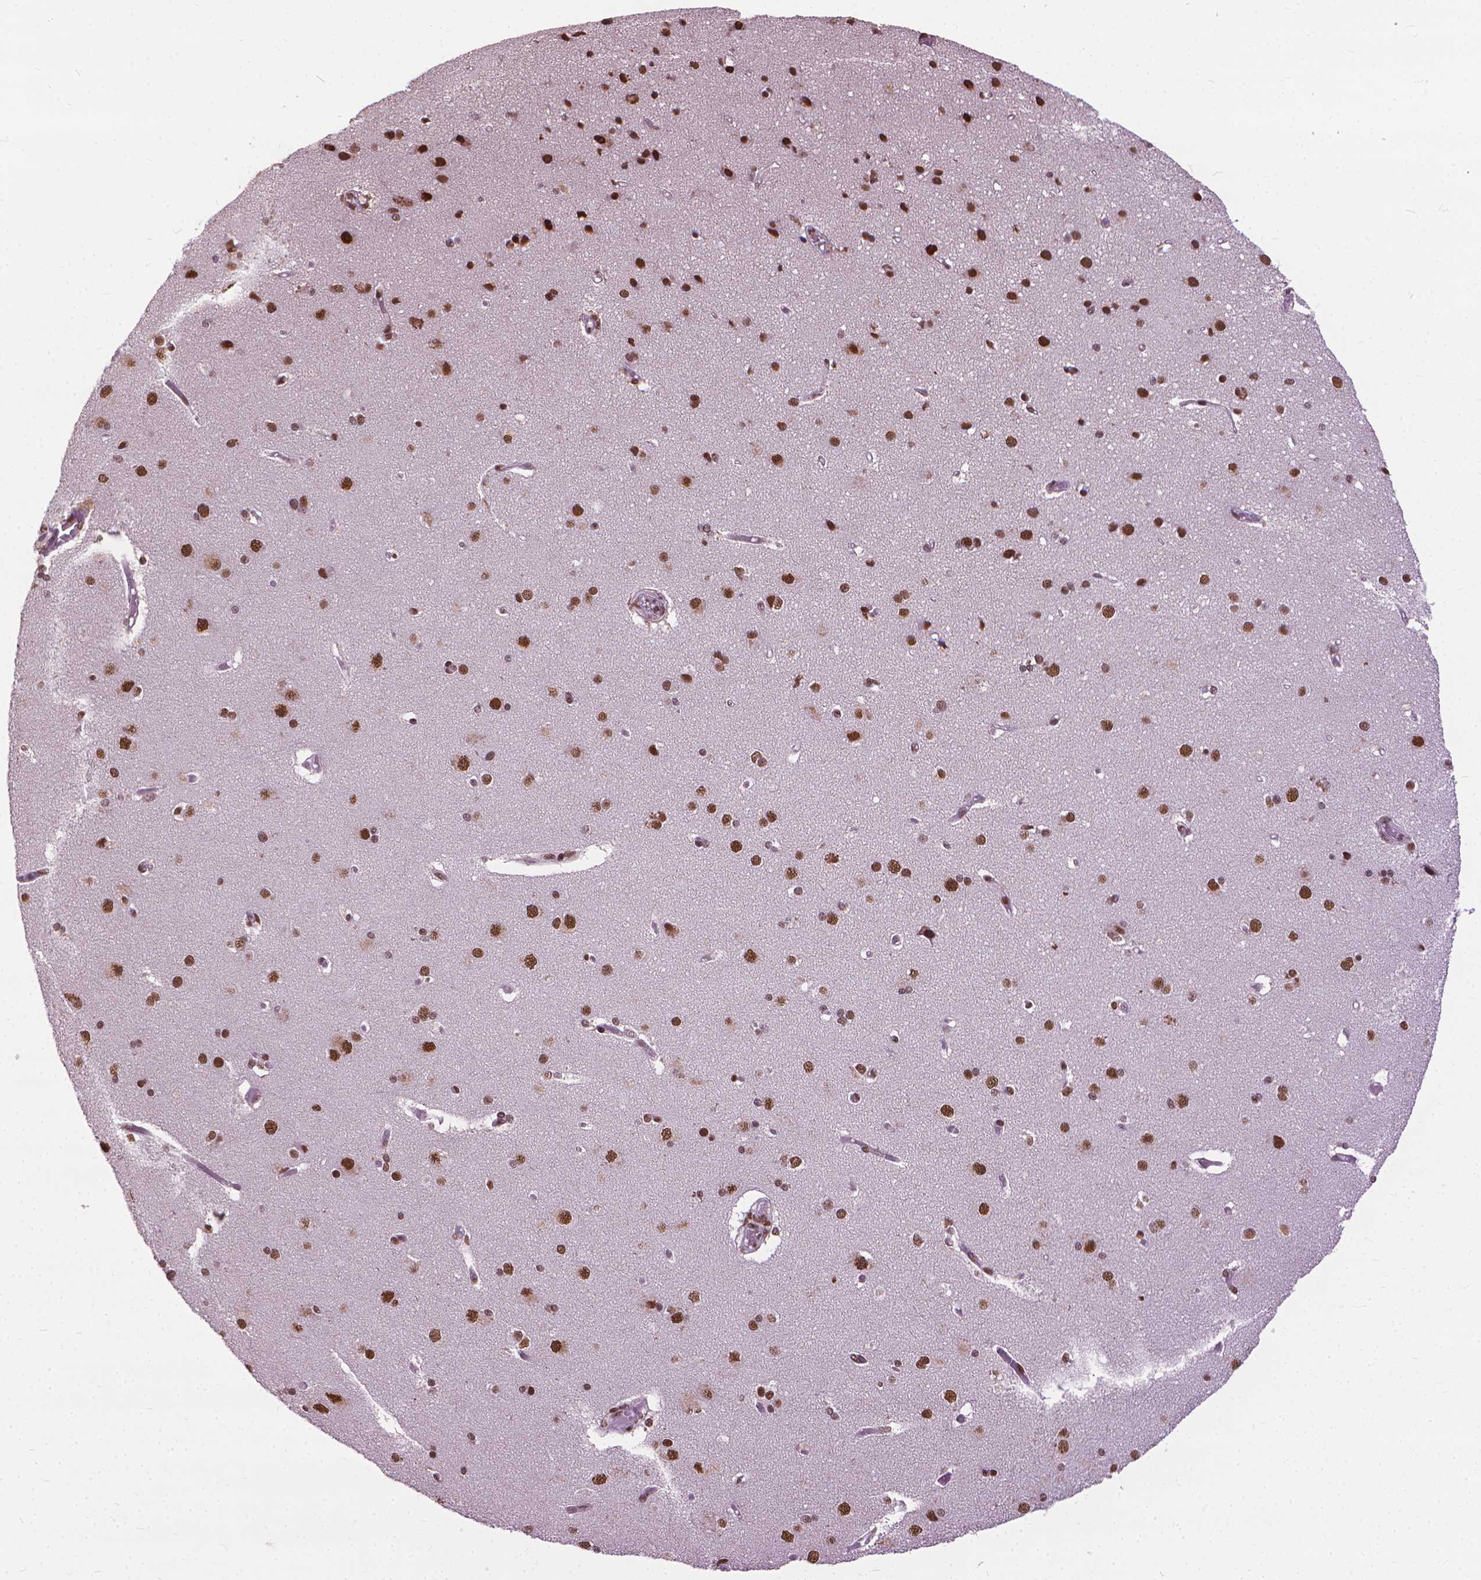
{"staining": {"intensity": "moderate", "quantity": "<25%", "location": "nuclear"}, "tissue": "cerebral cortex", "cell_type": "Endothelial cells", "image_type": "normal", "snomed": [{"axis": "morphology", "description": "Normal tissue, NOS"}, {"axis": "morphology", "description": "Glioma, malignant, High grade"}, {"axis": "topography", "description": "Cerebral cortex"}], "caption": "Cerebral cortex stained with DAB immunohistochemistry displays low levels of moderate nuclear staining in about <25% of endothelial cells. (Brightfield microscopy of DAB IHC at high magnification).", "gene": "AKAP8", "patient": {"sex": "male", "age": 71}}